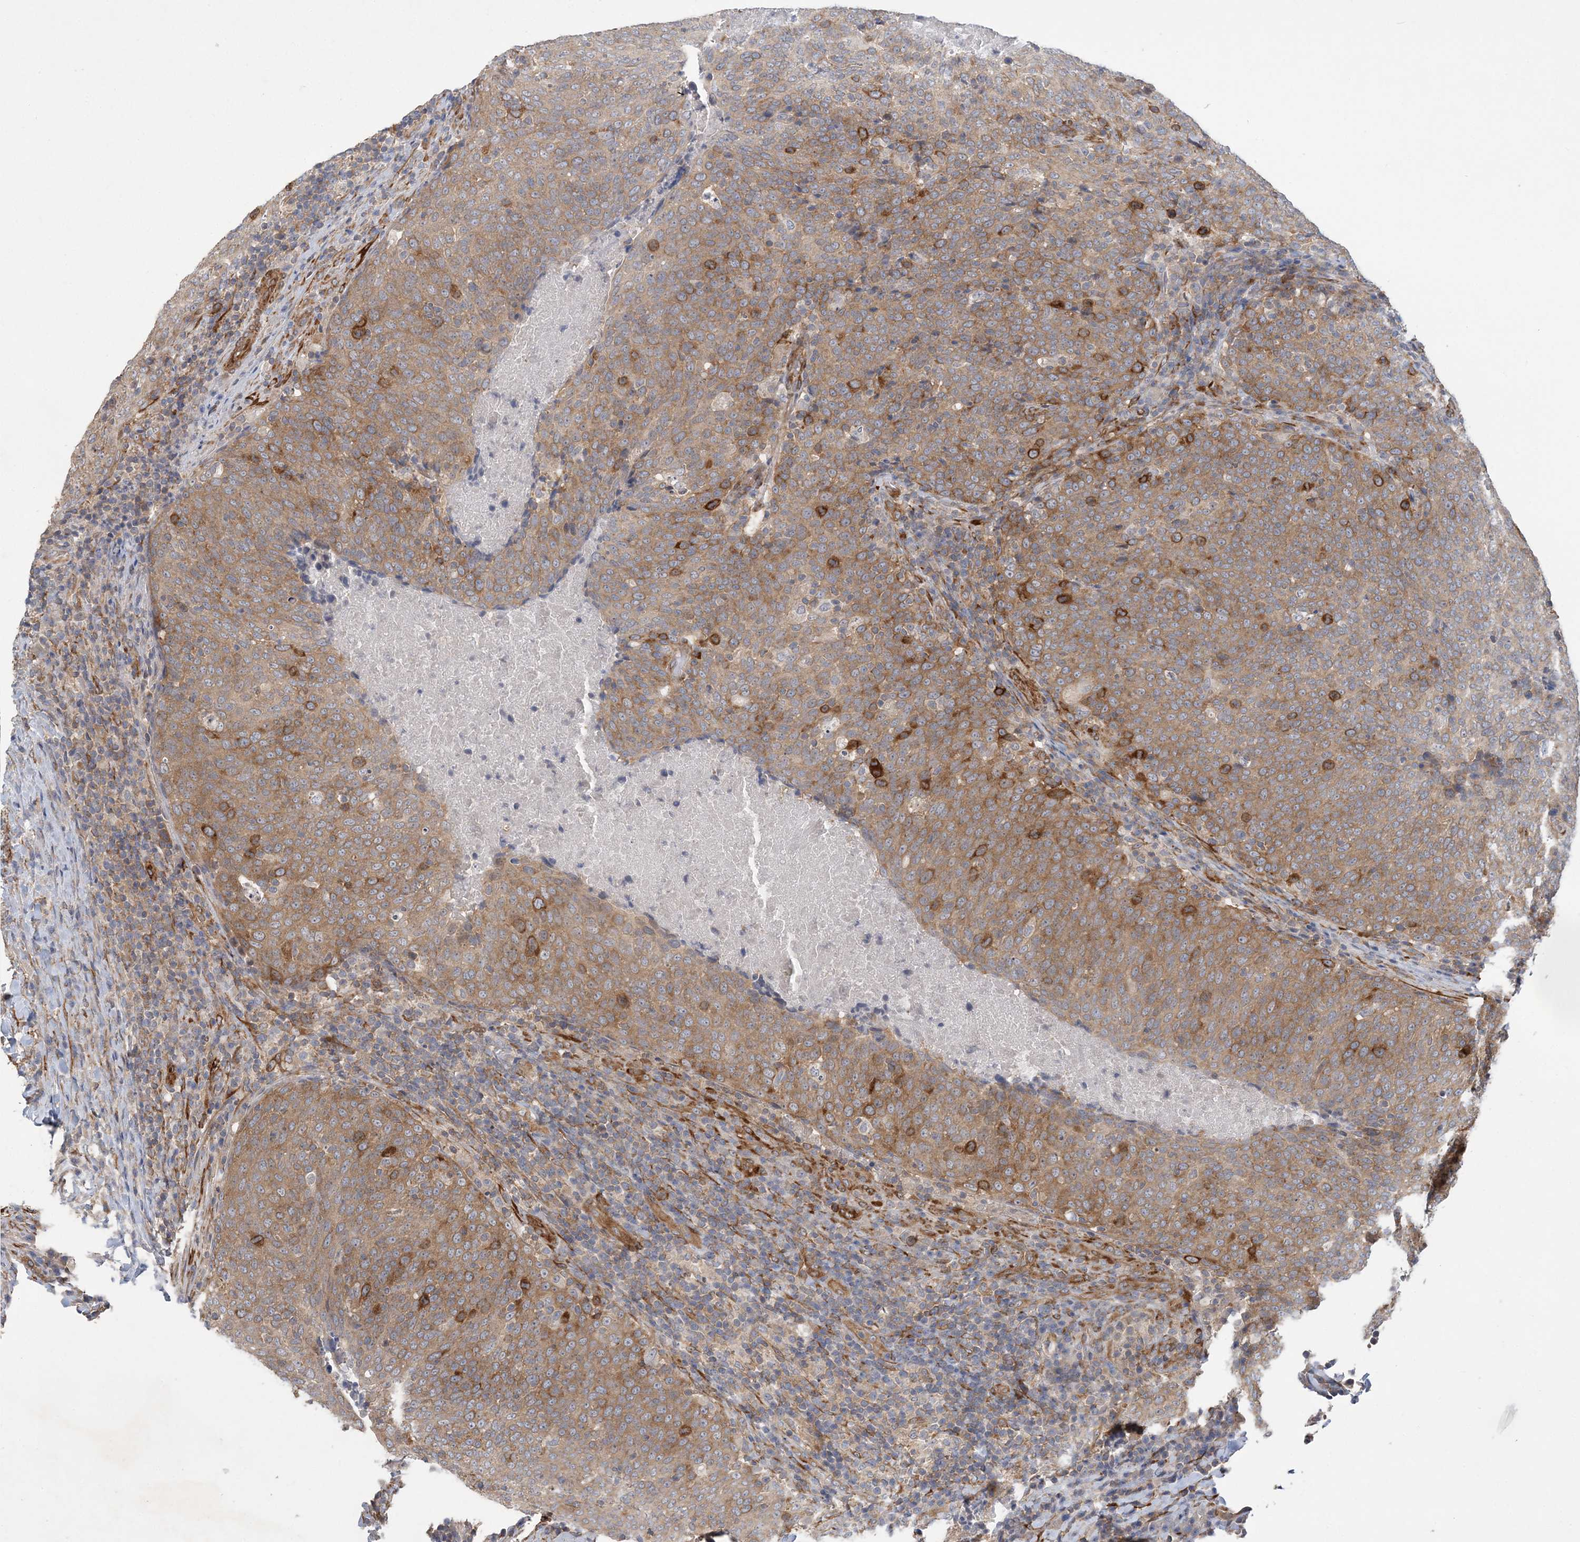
{"staining": {"intensity": "moderate", "quantity": ">75%", "location": "cytoplasmic/membranous"}, "tissue": "head and neck cancer", "cell_type": "Tumor cells", "image_type": "cancer", "snomed": [{"axis": "morphology", "description": "Squamous cell carcinoma, NOS"}, {"axis": "morphology", "description": "Squamous cell carcinoma, metastatic, NOS"}, {"axis": "topography", "description": "Lymph node"}, {"axis": "topography", "description": "Head-Neck"}], "caption": "Protein staining shows moderate cytoplasmic/membranous staining in approximately >75% of tumor cells in squamous cell carcinoma (head and neck).", "gene": "MAP4K5", "patient": {"sex": "male", "age": 62}}